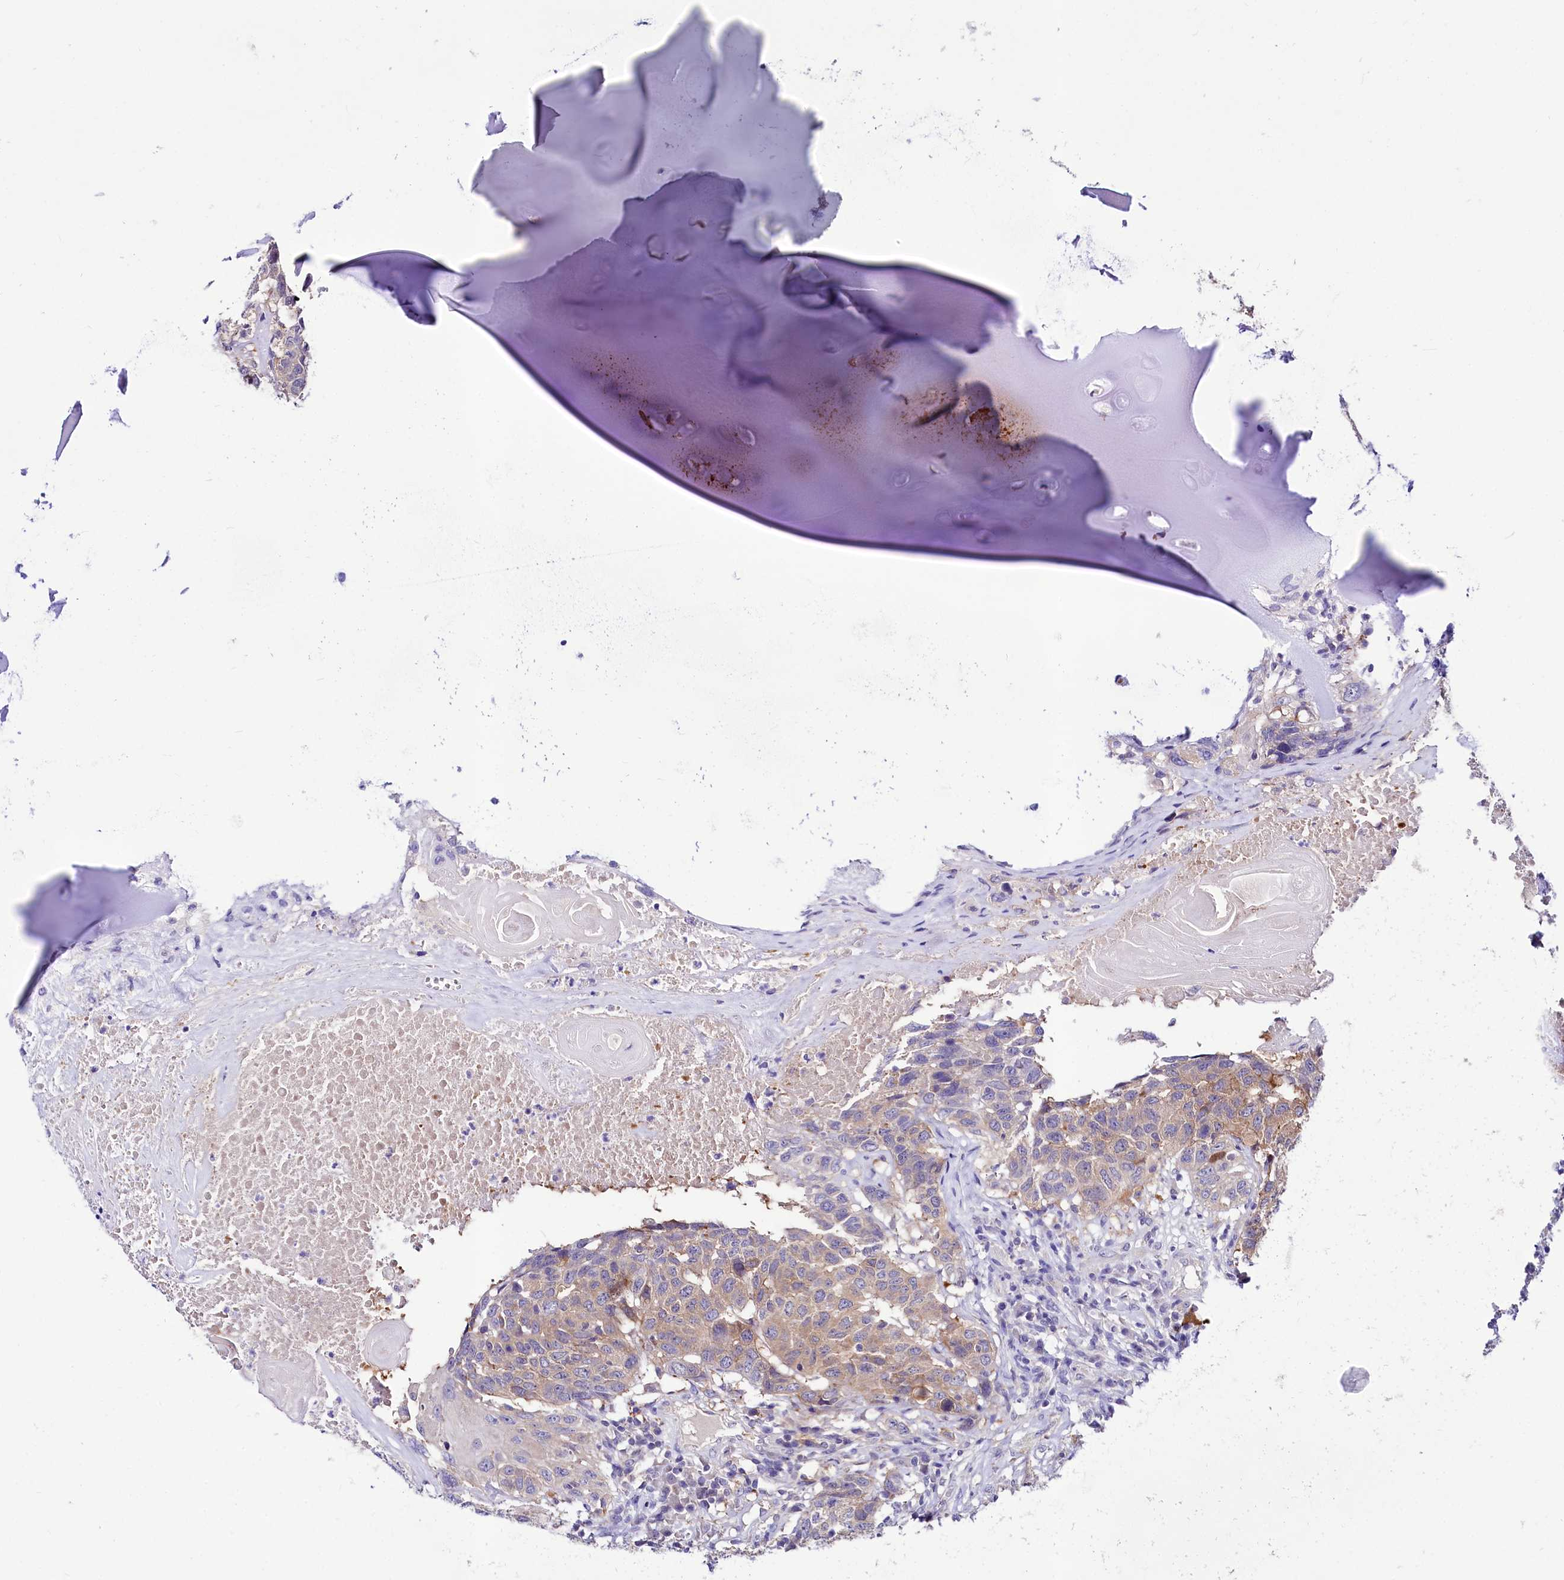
{"staining": {"intensity": "weak", "quantity": "<25%", "location": "cytoplasmic/membranous"}, "tissue": "head and neck cancer", "cell_type": "Tumor cells", "image_type": "cancer", "snomed": [{"axis": "morphology", "description": "Squamous cell carcinoma, NOS"}, {"axis": "topography", "description": "Head-Neck"}], "caption": "This is a image of IHC staining of squamous cell carcinoma (head and neck), which shows no staining in tumor cells.", "gene": "ABHD5", "patient": {"sex": "male", "age": 66}}